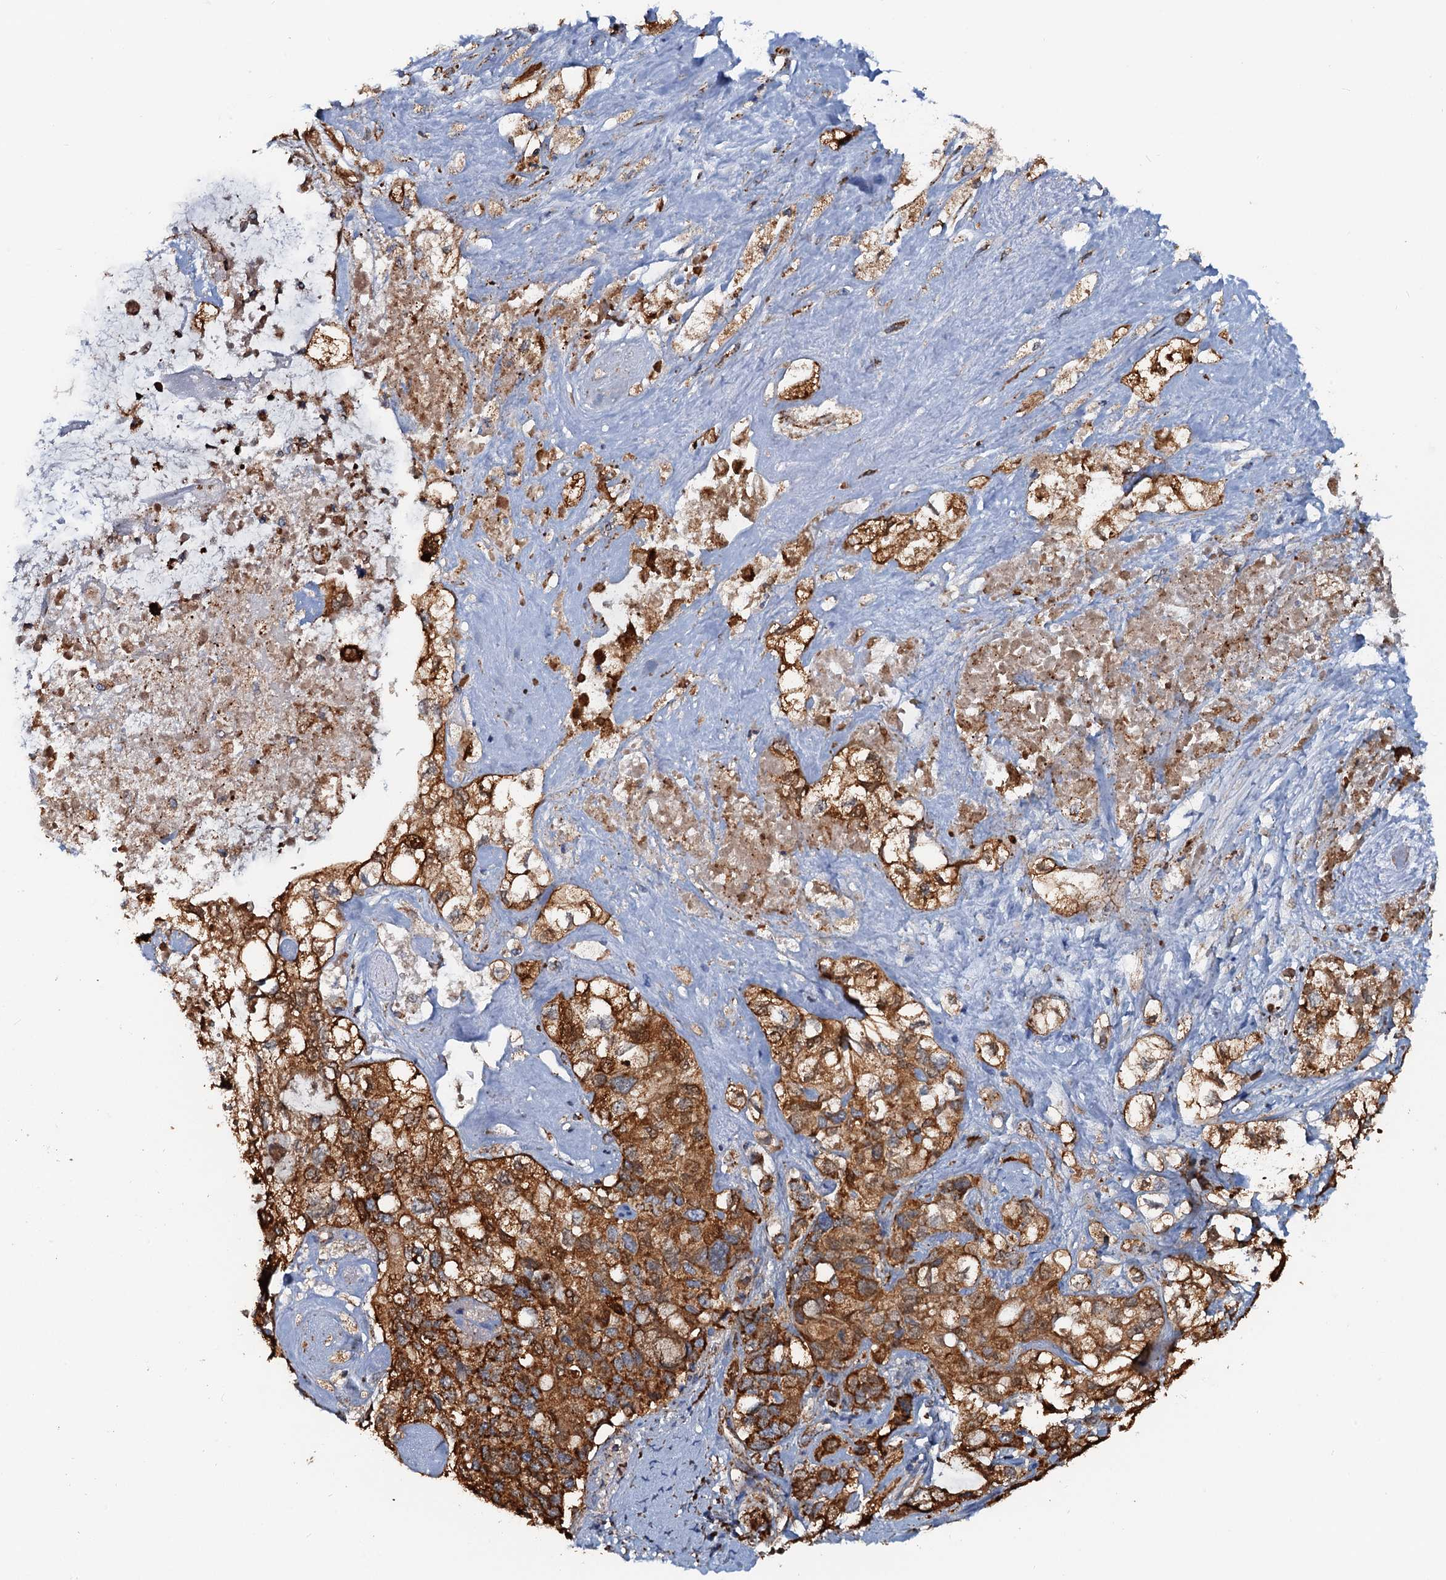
{"staining": {"intensity": "strong", "quantity": ">75%", "location": "cytoplasmic/membranous"}, "tissue": "pancreatic cancer", "cell_type": "Tumor cells", "image_type": "cancer", "snomed": [{"axis": "morphology", "description": "Adenocarcinoma, NOS"}, {"axis": "topography", "description": "Pancreas"}], "caption": "Immunohistochemical staining of human pancreatic cancer (adenocarcinoma) displays high levels of strong cytoplasmic/membranous expression in about >75% of tumor cells.", "gene": "AAGAB", "patient": {"sex": "female", "age": 56}}